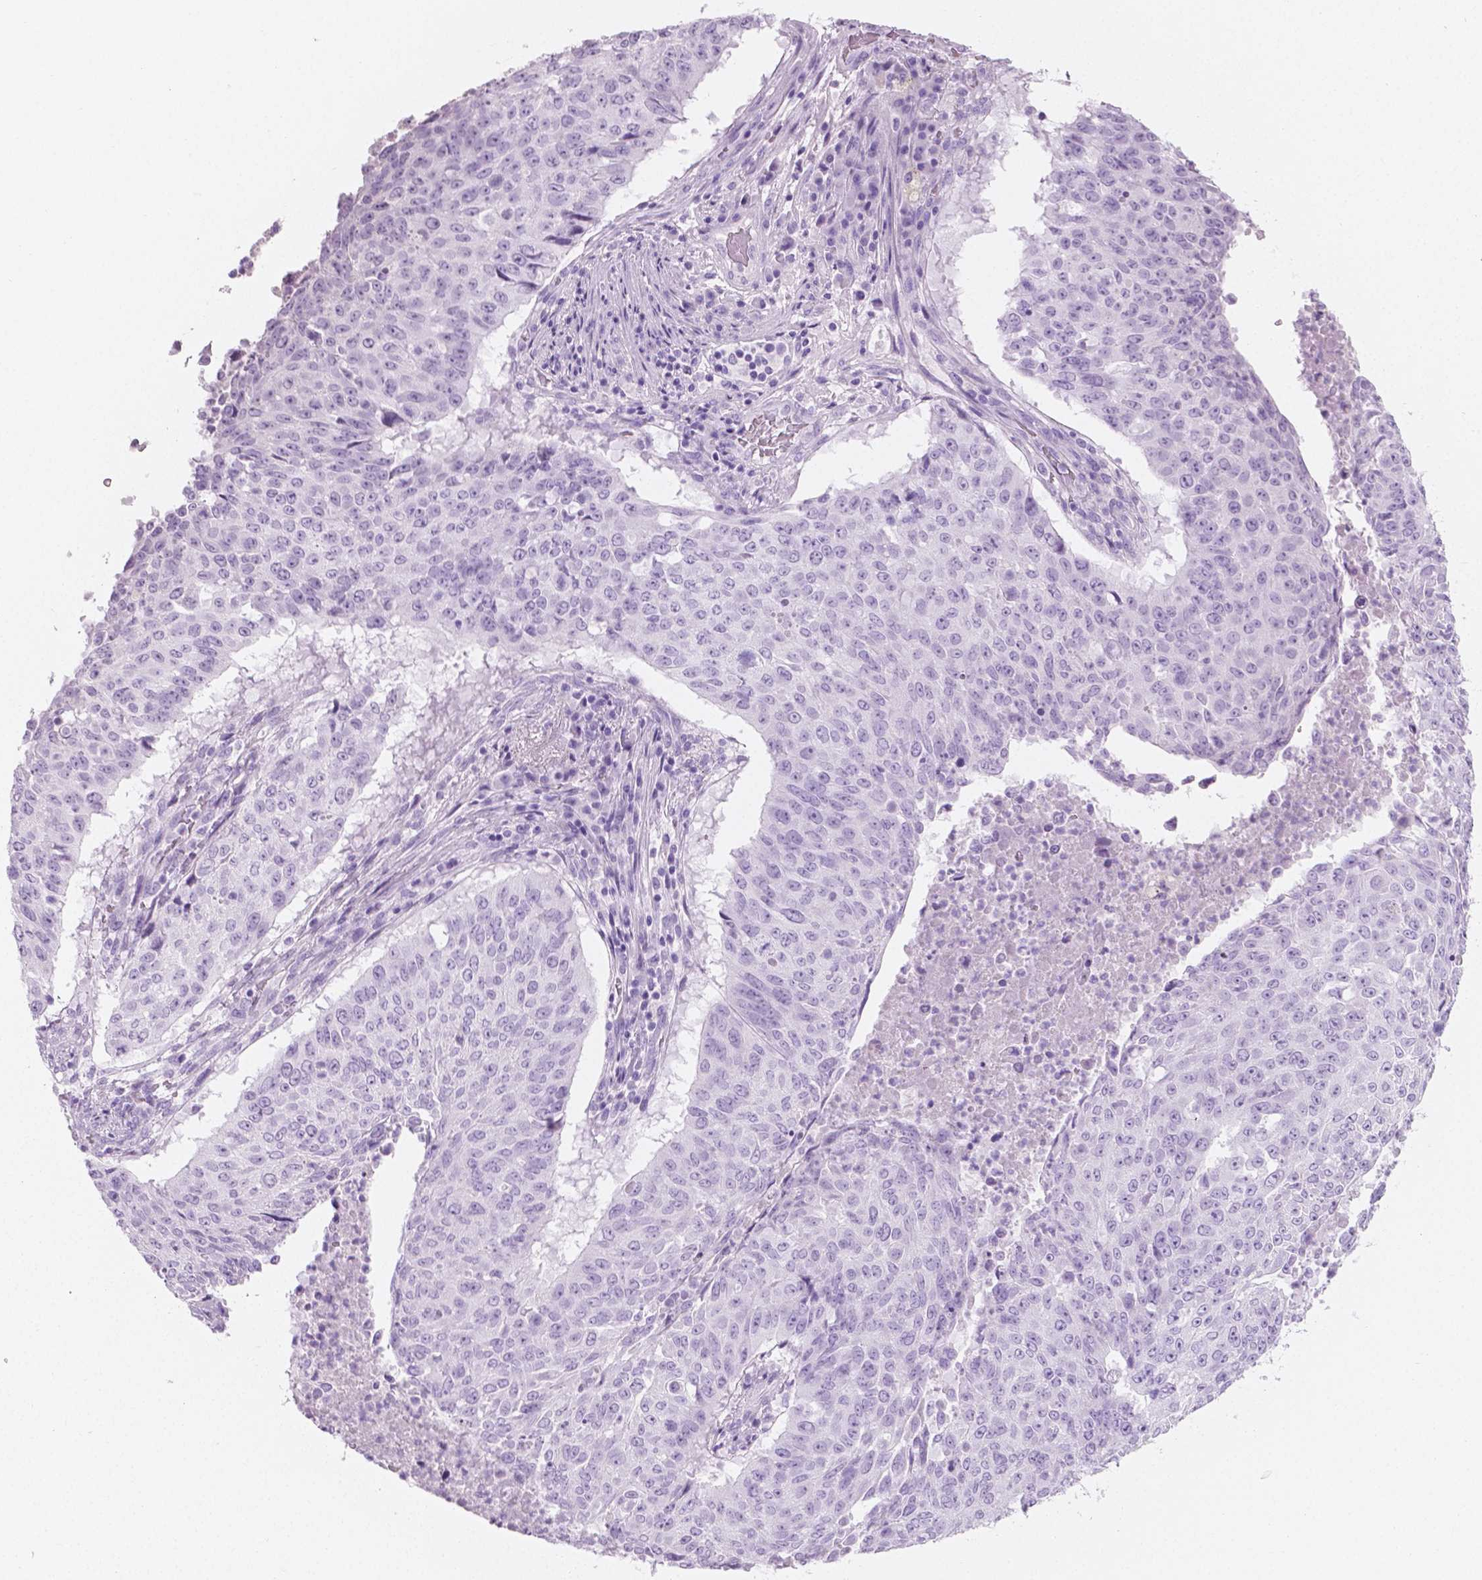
{"staining": {"intensity": "negative", "quantity": "none", "location": "none"}, "tissue": "lung cancer", "cell_type": "Tumor cells", "image_type": "cancer", "snomed": [{"axis": "morphology", "description": "Normal tissue, NOS"}, {"axis": "morphology", "description": "Squamous cell carcinoma, NOS"}, {"axis": "topography", "description": "Bronchus"}, {"axis": "topography", "description": "Lung"}], "caption": "High magnification brightfield microscopy of lung squamous cell carcinoma stained with DAB (brown) and counterstained with hematoxylin (blue): tumor cells show no significant staining.", "gene": "PLIN4", "patient": {"sex": "male", "age": 64}}